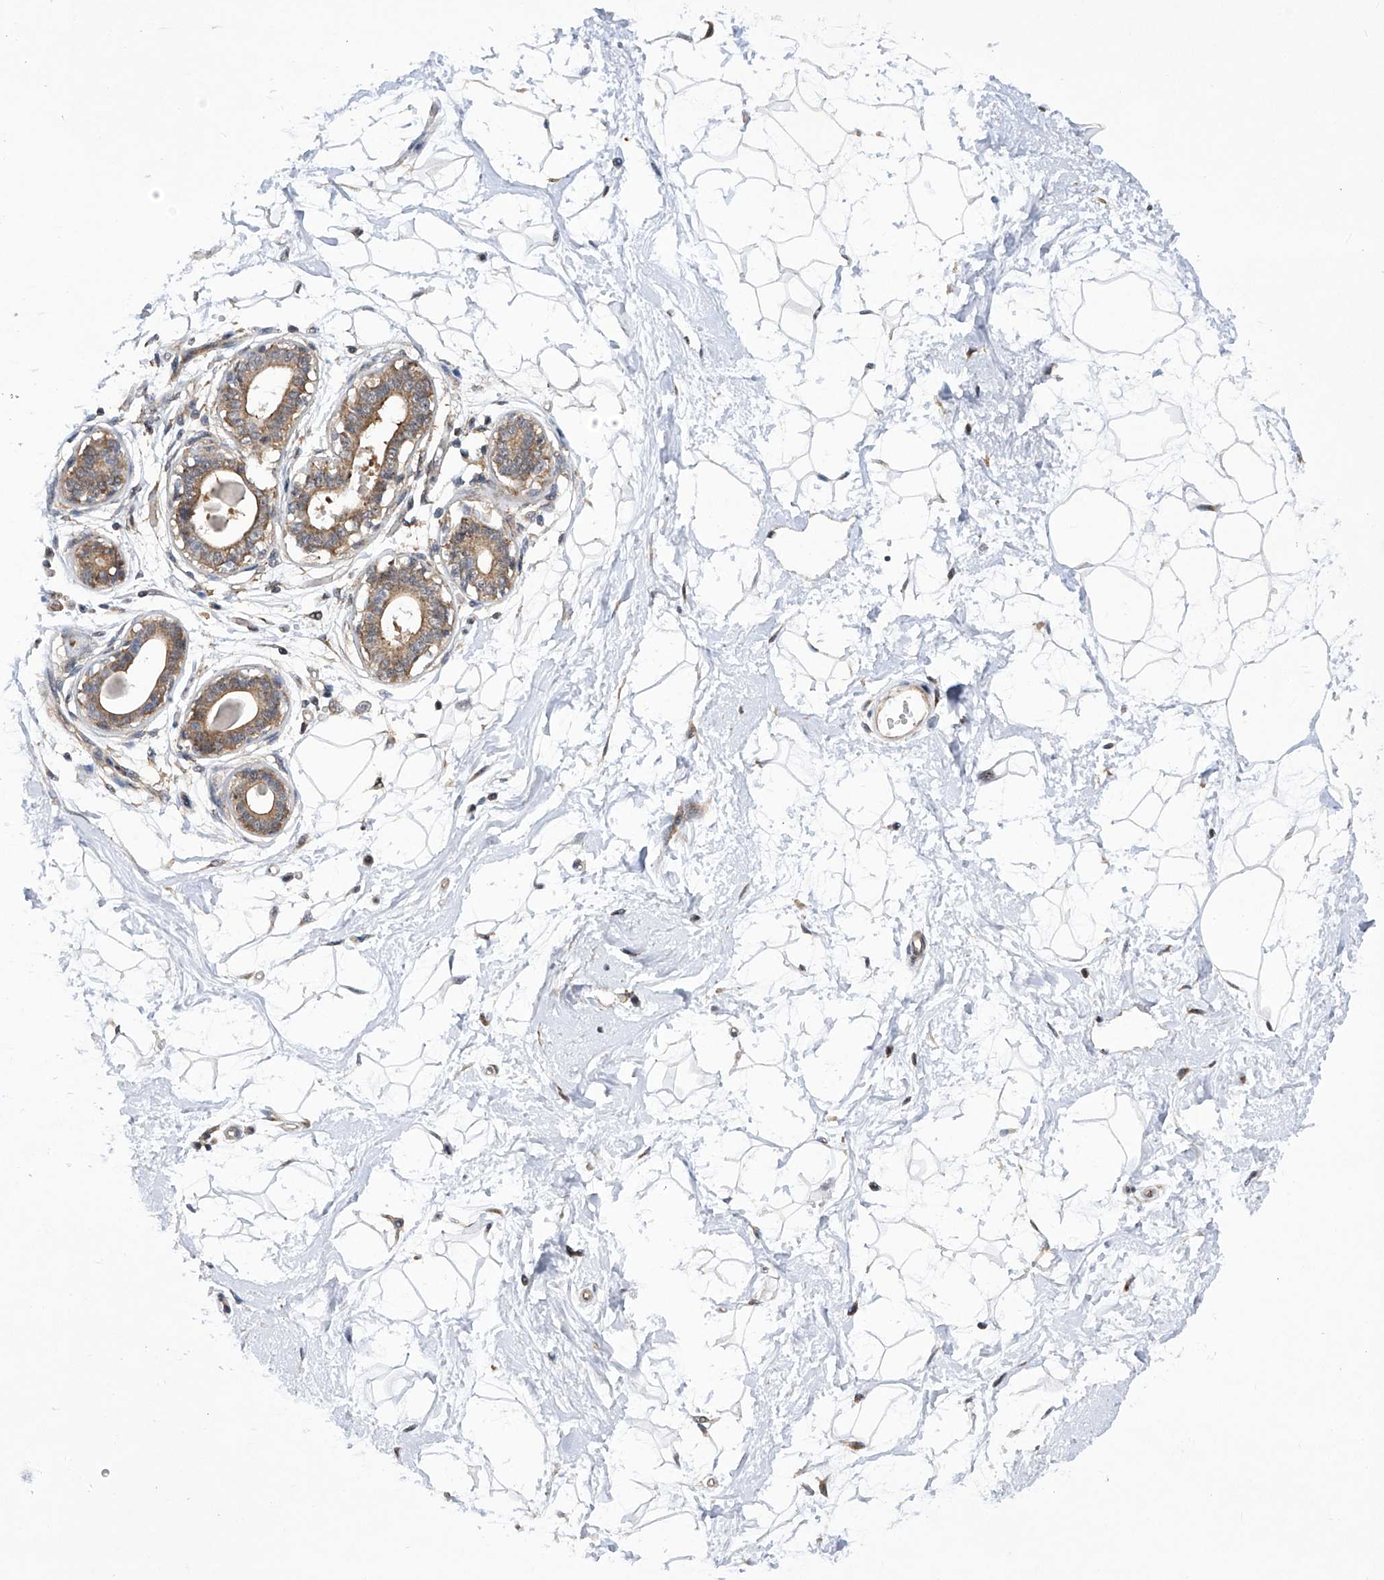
{"staining": {"intensity": "weak", "quantity": "25%-75%", "location": "cytoplasmic/membranous"}, "tissue": "breast", "cell_type": "Adipocytes", "image_type": "normal", "snomed": [{"axis": "morphology", "description": "Normal tissue, NOS"}, {"axis": "topography", "description": "Breast"}], "caption": "An IHC photomicrograph of normal tissue is shown. Protein staining in brown highlights weak cytoplasmic/membranous positivity in breast within adipocytes.", "gene": "CISH", "patient": {"sex": "female", "age": 45}}